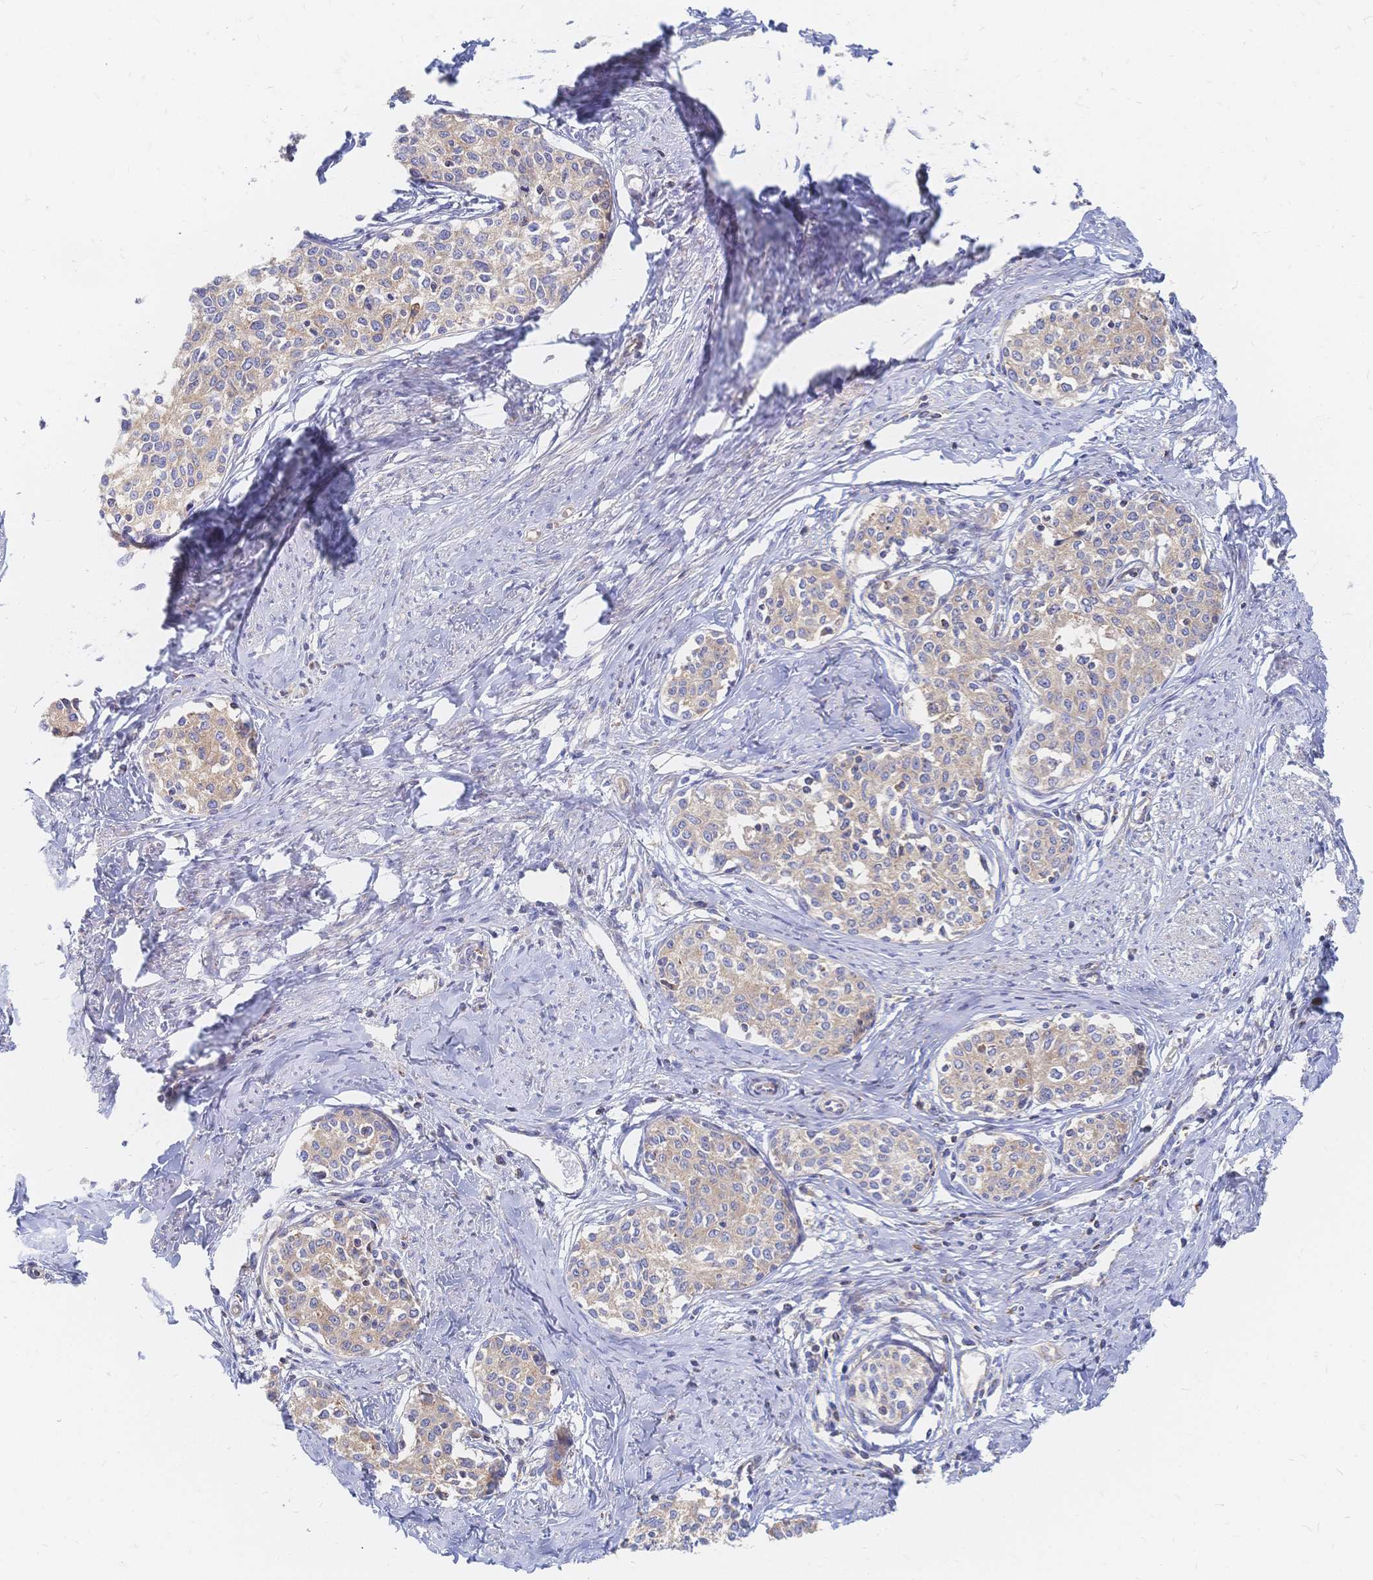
{"staining": {"intensity": "weak", "quantity": ">75%", "location": "cytoplasmic/membranous"}, "tissue": "cervical cancer", "cell_type": "Tumor cells", "image_type": "cancer", "snomed": [{"axis": "morphology", "description": "Squamous cell carcinoma, NOS"}, {"axis": "morphology", "description": "Adenocarcinoma, NOS"}, {"axis": "topography", "description": "Cervix"}], "caption": "Protein analysis of cervical cancer (squamous cell carcinoma) tissue reveals weak cytoplasmic/membranous expression in about >75% of tumor cells.", "gene": "SORBS1", "patient": {"sex": "female", "age": 52}}